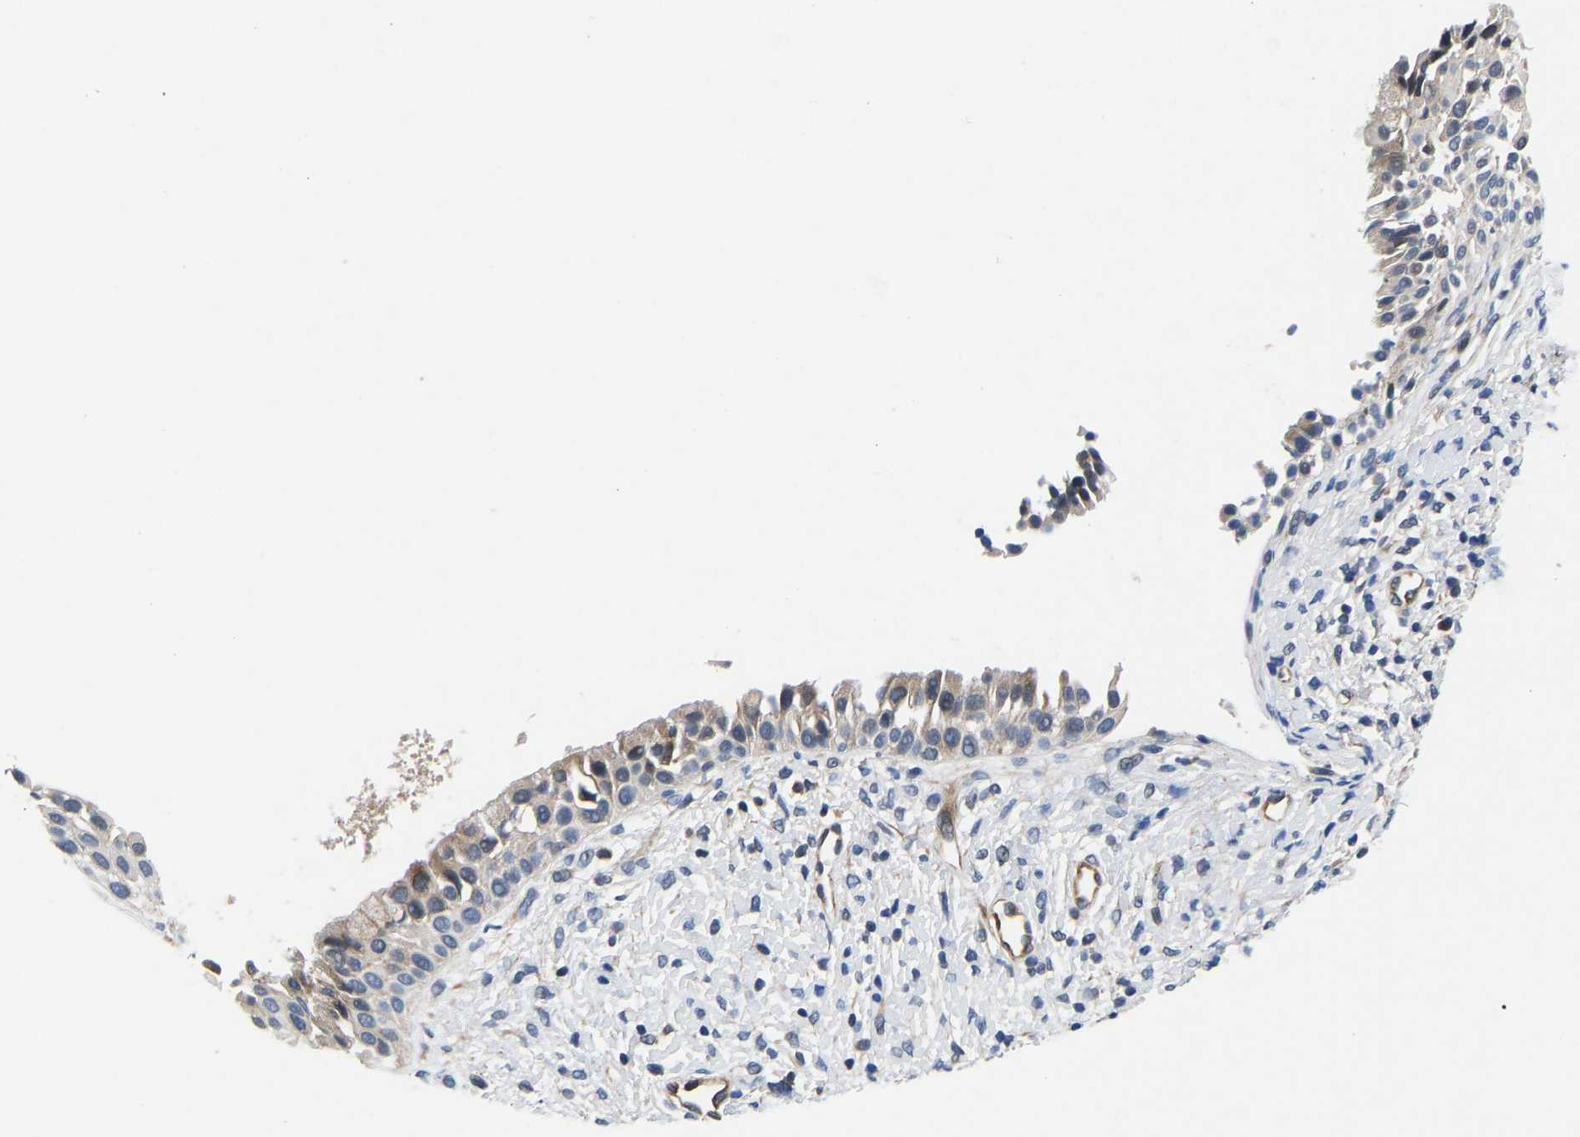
{"staining": {"intensity": "moderate", "quantity": "25%-75%", "location": "cytoplasmic/membranous"}, "tissue": "nasopharynx", "cell_type": "Respiratory epithelial cells", "image_type": "normal", "snomed": [{"axis": "morphology", "description": "Normal tissue, NOS"}, {"axis": "topography", "description": "Nasopharynx"}], "caption": "Protein staining shows moderate cytoplasmic/membranous expression in approximately 25%-75% of respiratory epithelial cells in benign nasopharynx. Nuclei are stained in blue.", "gene": "FRRS1", "patient": {"sex": "male", "age": 22}}